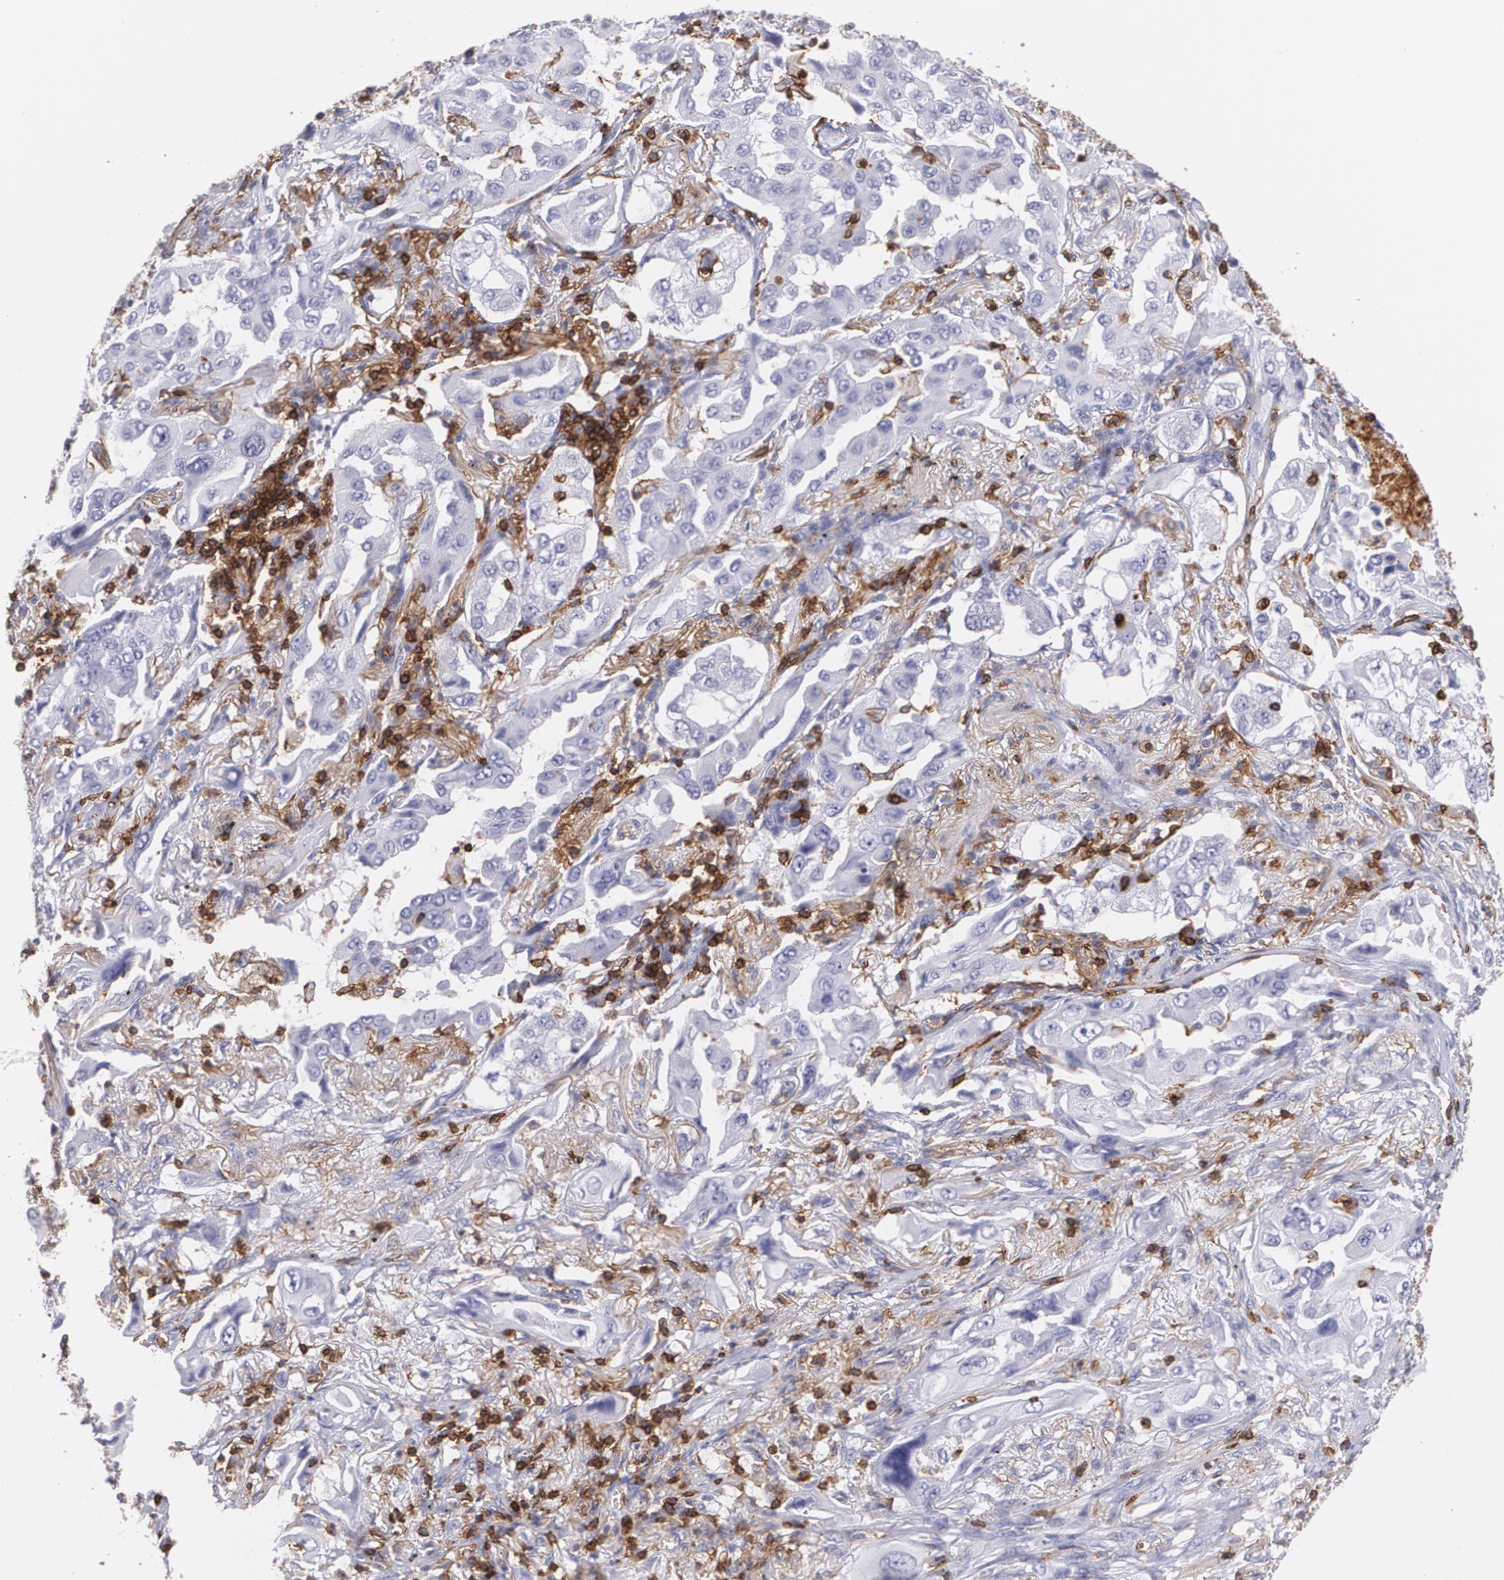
{"staining": {"intensity": "negative", "quantity": "none", "location": "none"}, "tissue": "lung cancer", "cell_type": "Tumor cells", "image_type": "cancer", "snomed": [{"axis": "morphology", "description": "Adenocarcinoma, NOS"}, {"axis": "topography", "description": "Lung"}], "caption": "A histopathology image of lung adenocarcinoma stained for a protein shows no brown staining in tumor cells. (DAB (3,3'-diaminobenzidine) immunohistochemistry with hematoxylin counter stain).", "gene": "PTPRC", "patient": {"sex": "female", "age": 65}}